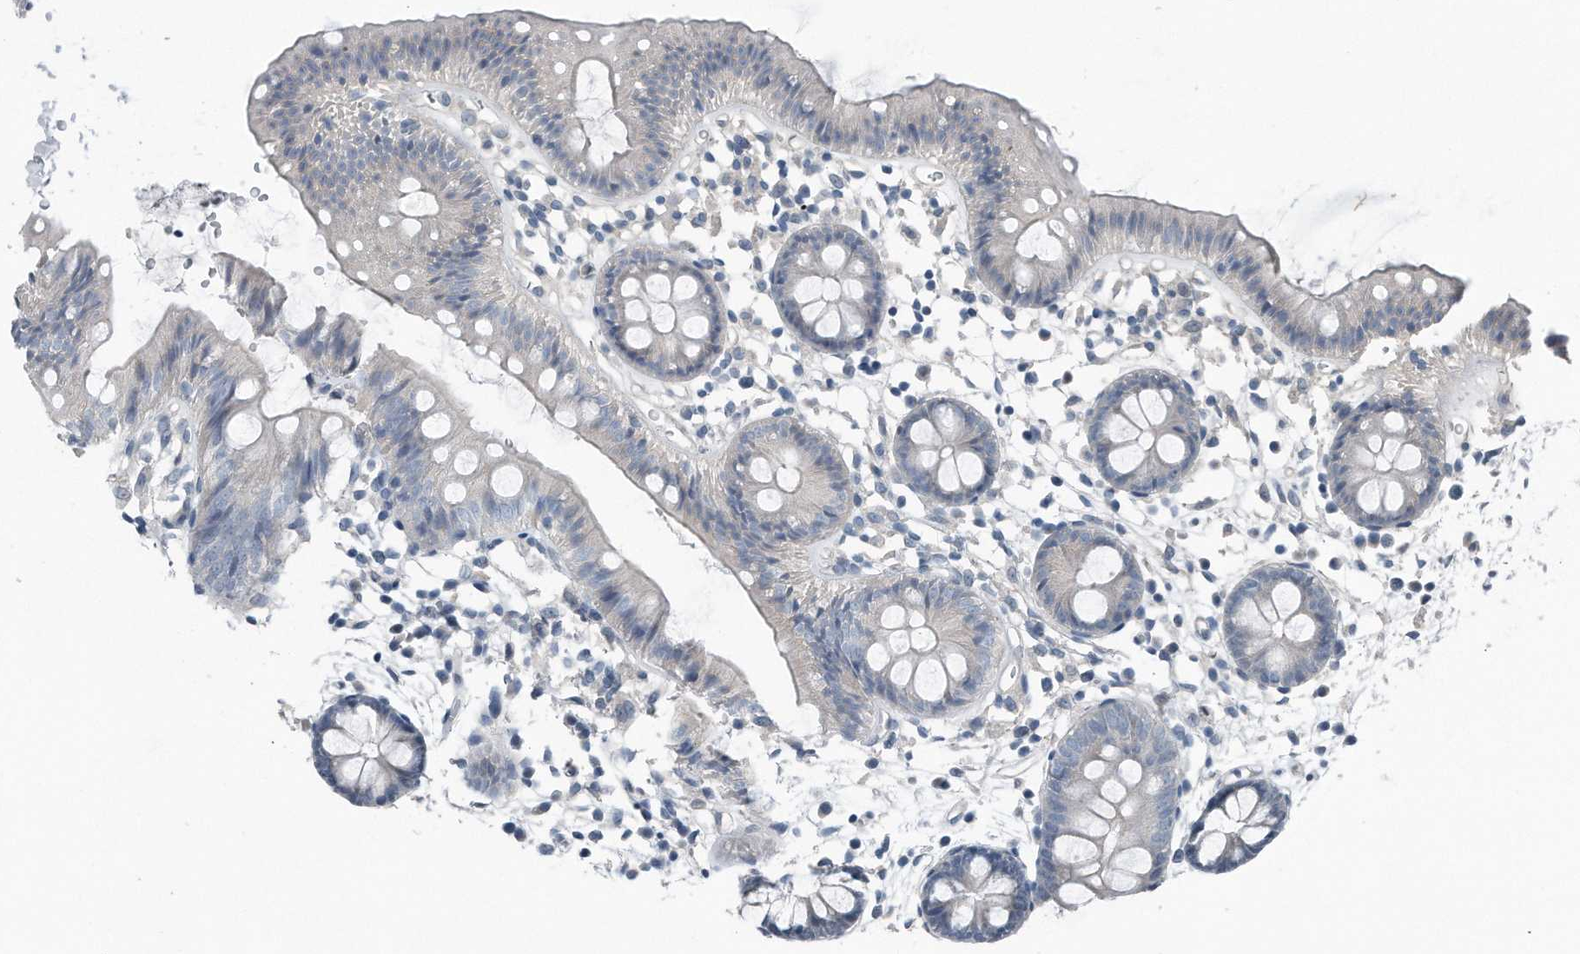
{"staining": {"intensity": "negative", "quantity": "none", "location": "none"}, "tissue": "colon", "cell_type": "Endothelial cells", "image_type": "normal", "snomed": [{"axis": "morphology", "description": "Normal tissue, NOS"}, {"axis": "topography", "description": "Colon"}], "caption": "Micrograph shows no significant protein positivity in endothelial cells of normal colon. The staining is performed using DAB (3,3'-diaminobenzidine) brown chromogen with nuclei counter-stained in using hematoxylin.", "gene": "YRDC", "patient": {"sex": "male", "age": 56}}